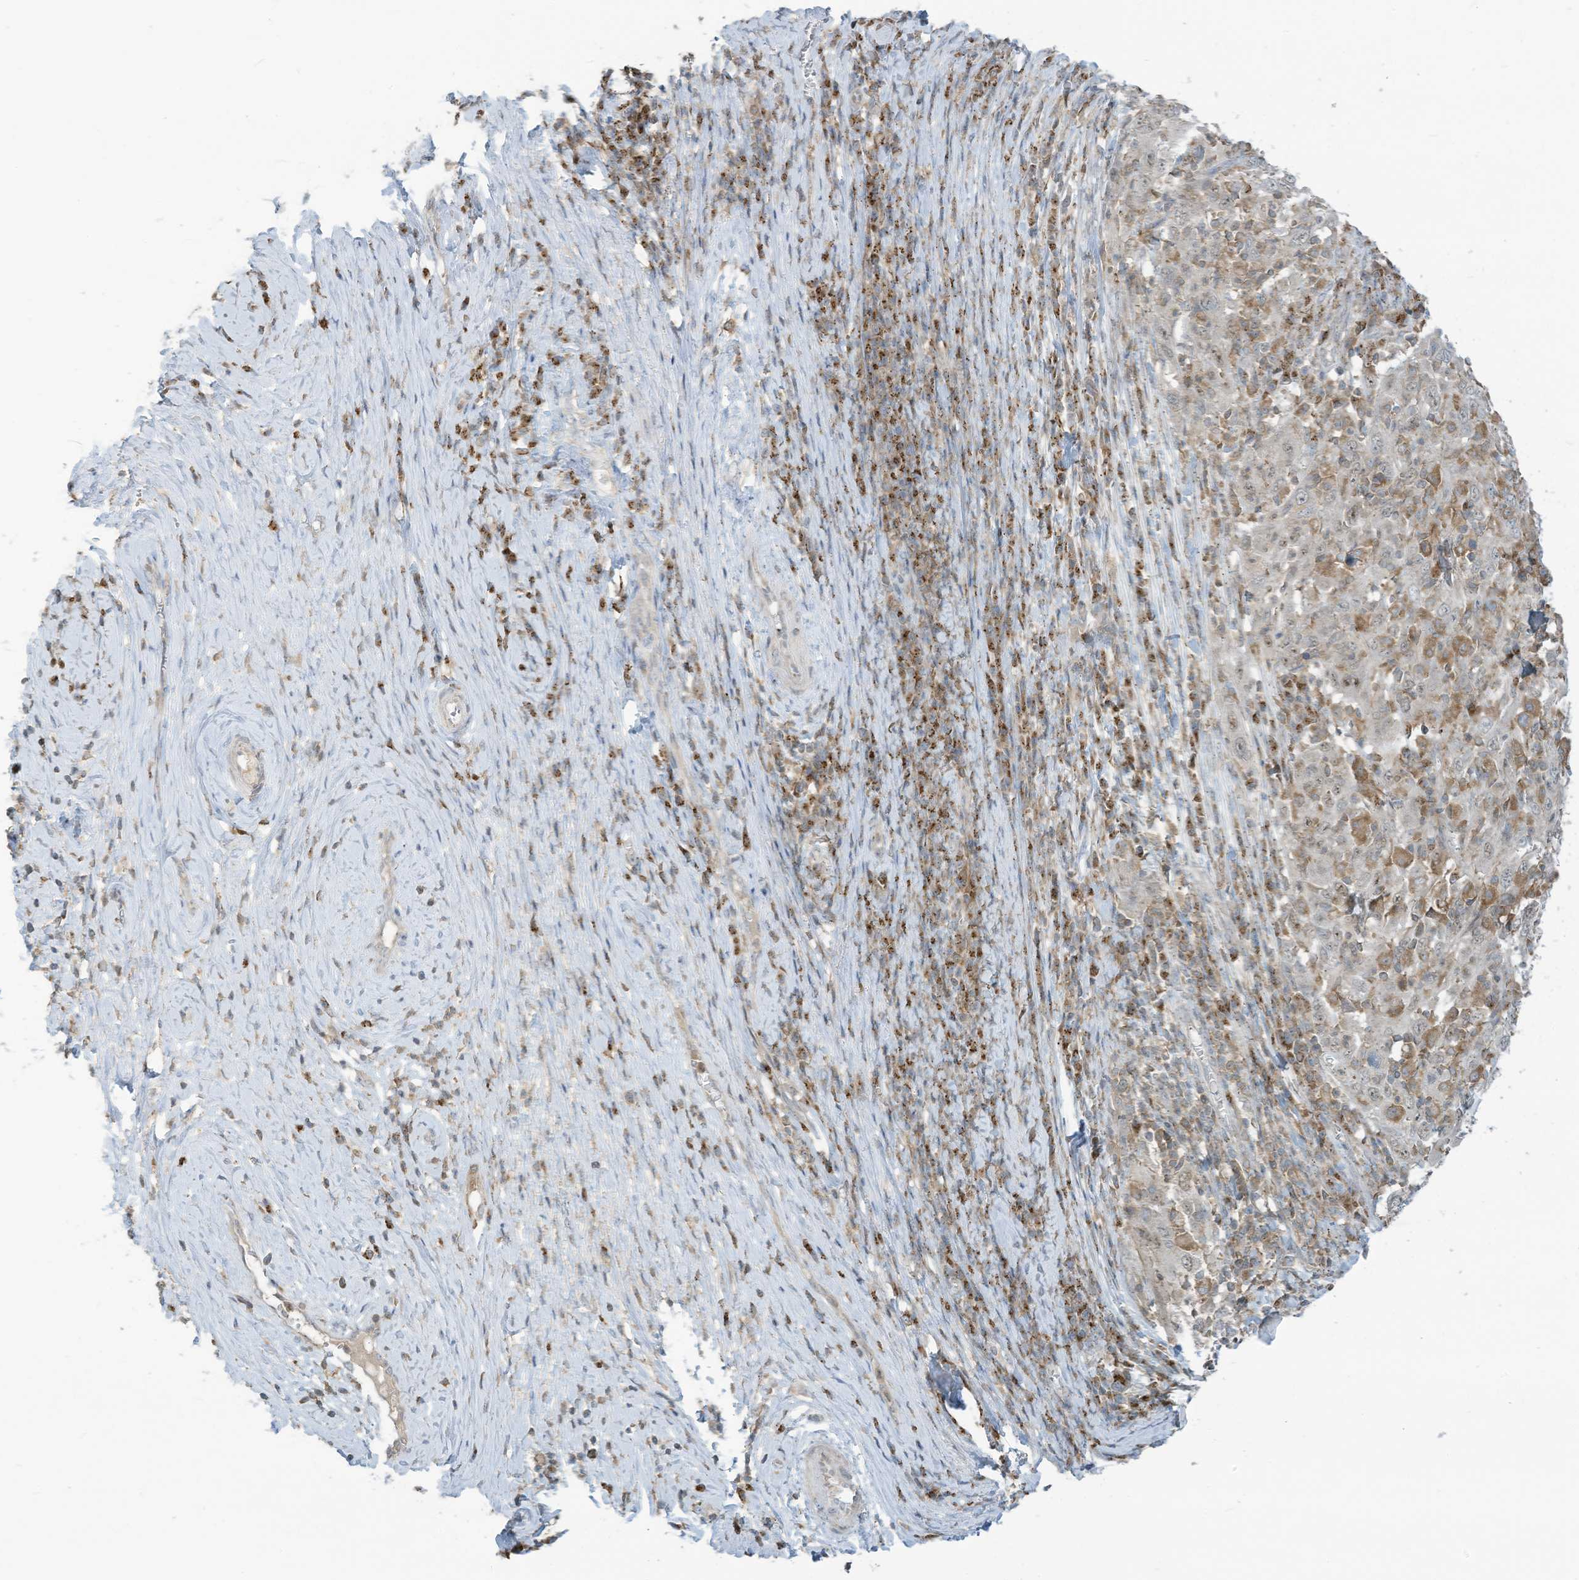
{"staining": {"intensity": "negative", "quantity": "none", "location": "none"}, "tissue": "cervical cancer", "cell_type": "Tumor cells", "image_type": "cancer", "snomed": [{"axis": "morphology", "description": "Squamous cell carcinoma, NOS"}, {"axis": "topography", "description": "Cervix"}], "caption": "This is an immunohistochemistry (IHC) histopathology image of squamous cell carcinoma (cervical). There is no expression in tumor cells.", "gene": "PARVG", "patient": {"sex": "female", "age": 46}}